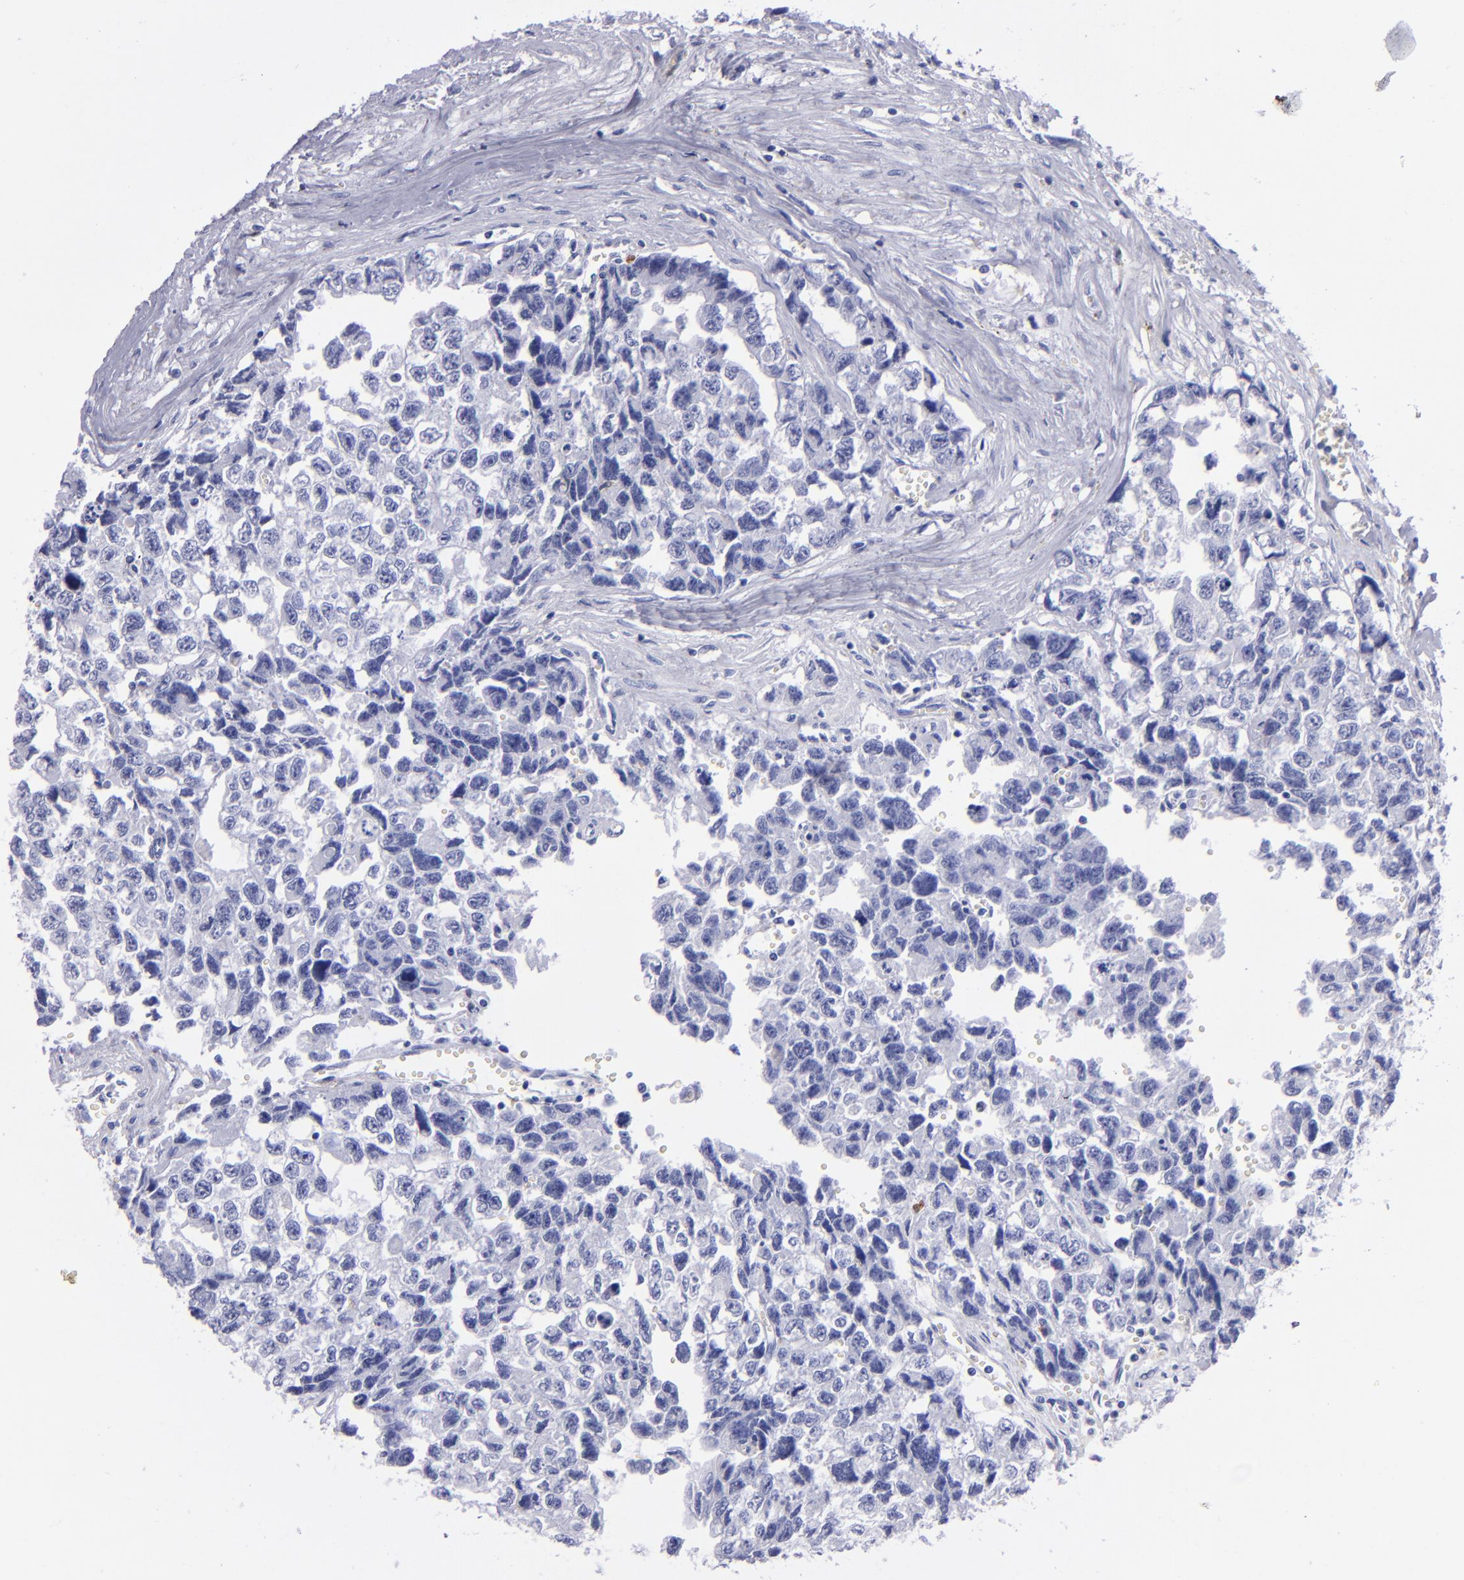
{"staining": {"intensity": "negative", "quantity": "none", "location": "none"}, "tissue": "testis cancer", "cell_type": "Tumor cells", "image_type": "cancer", "snomed": [{"axis": "morphology", "description": "Carcinoma, Embryonal, NOS"}, {"axis": "topography", "description": "Testis"}], "caption": "Testis embryonal carcinoma stained for a protein using IHC shows no positivity tumor cells.", "gene": "CD38", "patient": {"sex": "male", "age": 31}}